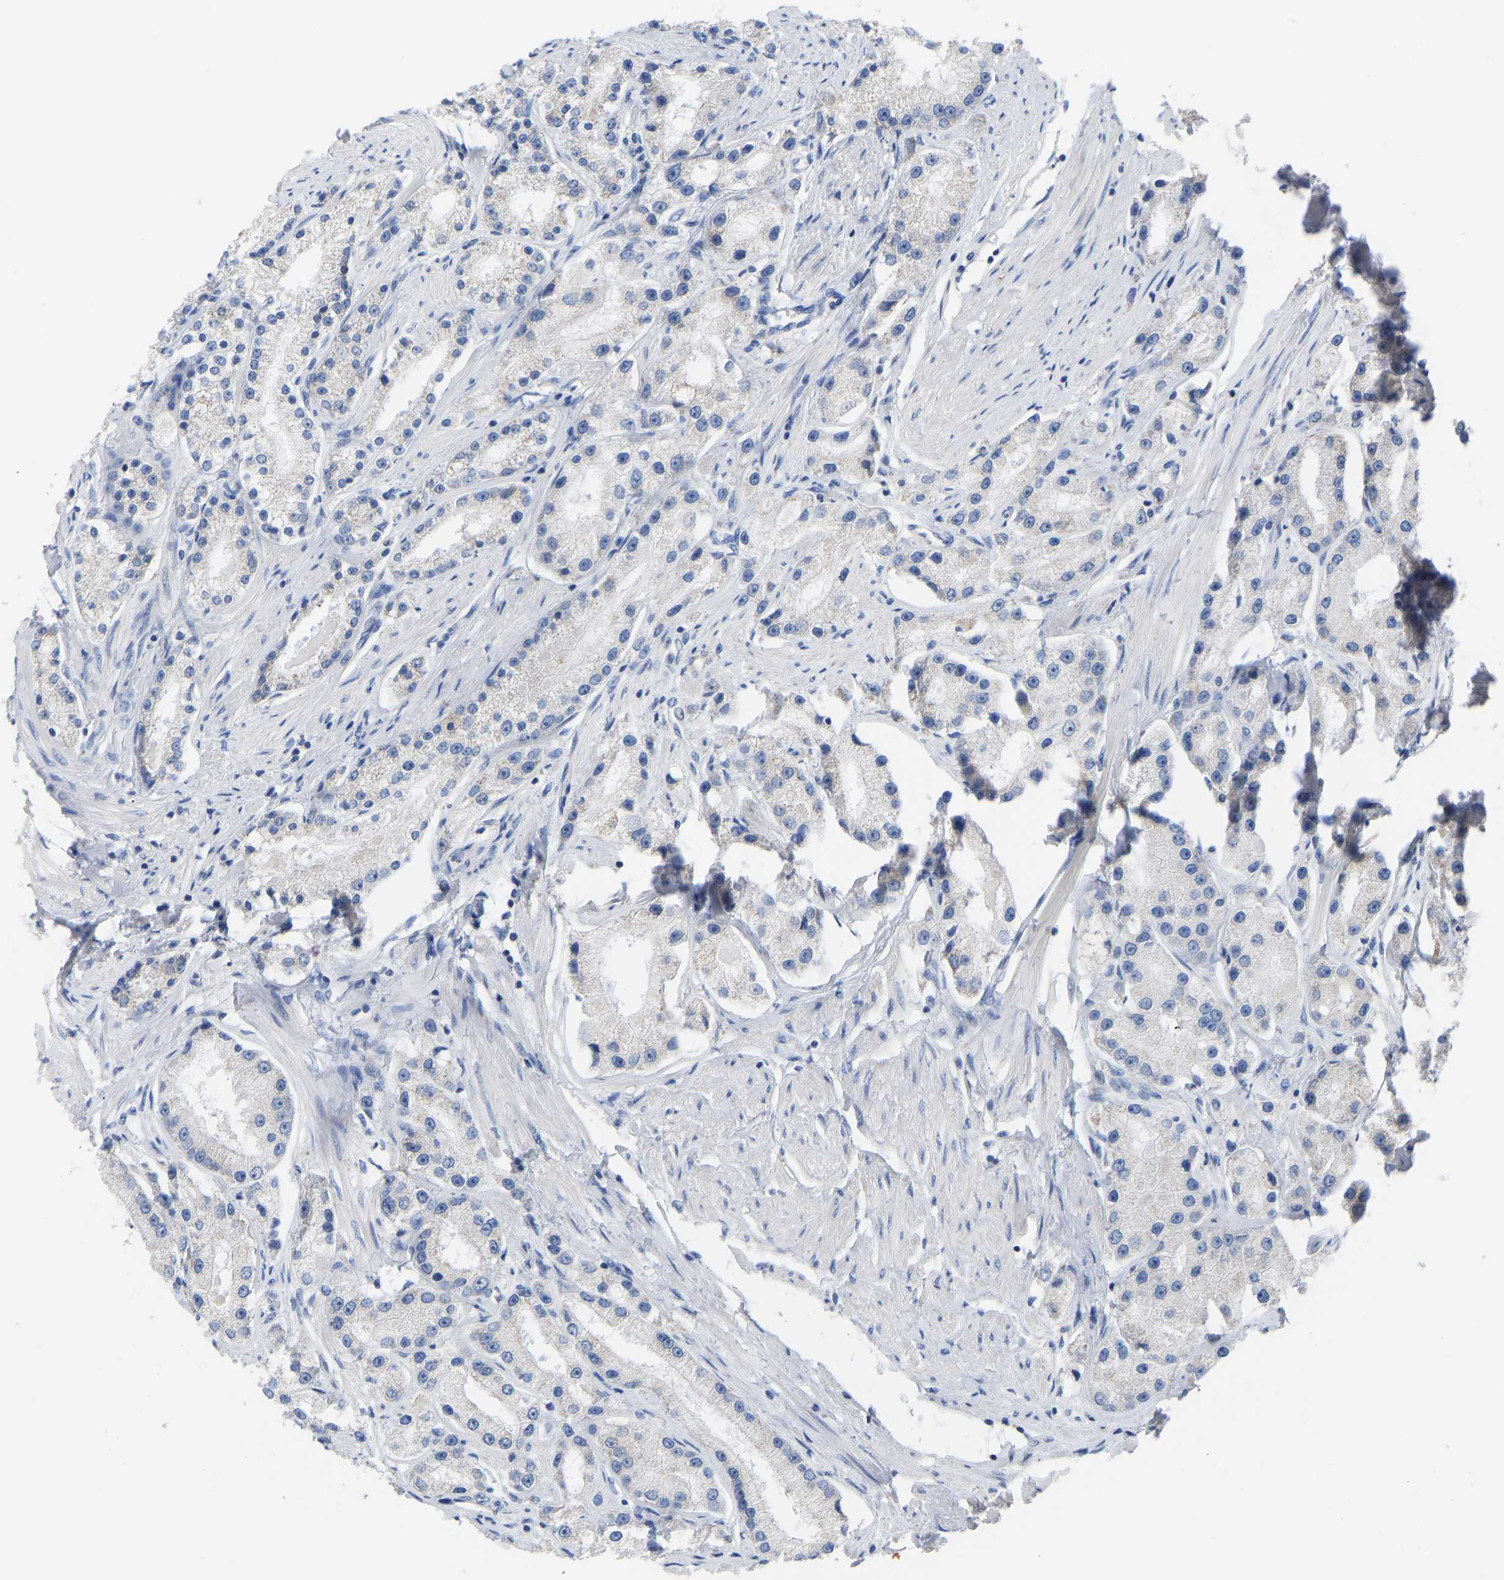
{"staining": {"intensity": "negative", "quantity": "none", "location": "none"}, "tissue": "prostate cancer", "cell_type": "Tumor cells", "image_type": "cancer", "snomed": [{"axis": "morphology", "description": "Adenocarcinoma, Low grade"}, {"axis": "topography", "description": "Prostate"}], "caption": "The photomicrograph exhibits no staining of tumor cells in prostate low-grade adenocarcinoma.", "gene": "OLIG2", "patient": {"sex": "male", "age": 63}}